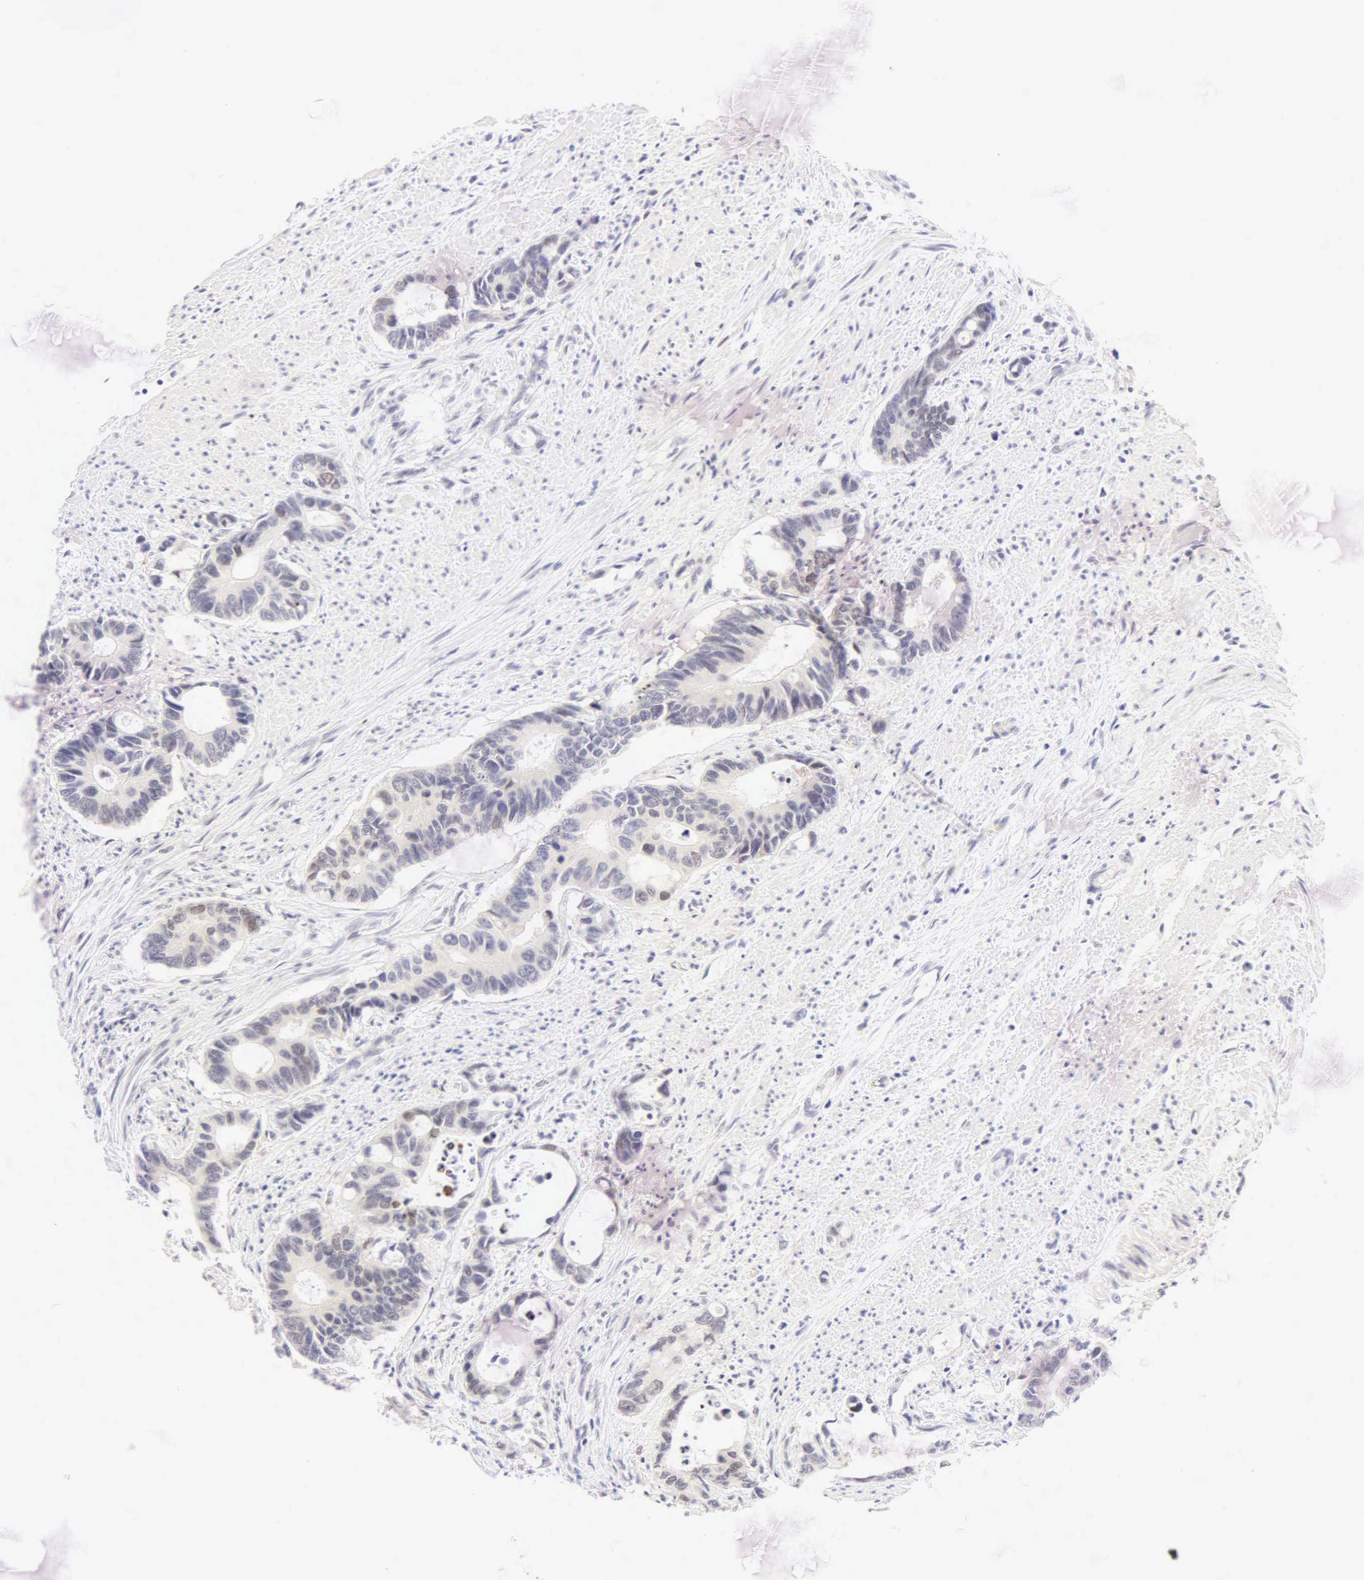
{"staining": {"intensity": "weak", "quantity": "25%-75%", "location": "nuclear"}, "tissue": "colorectal cancer", "cell_type": "Tumor cells", "image_type": "cancer", "snomed": [{"axis": "morphology", "description": "Adenocarcinoma, NOS"}, {"axis": "topography", "description": "Colon"}], "caption": "This image reveals colorectal cancer (adenocarcinoma) stained with immunohistochemistry (IHC) to label a protein in brown. The nuclear of tumor cells show weak positivity for the protein. Nuclei are counter-stained blue.", "gene": "PGR", "patient": {"sex": "male", "age": 49}}